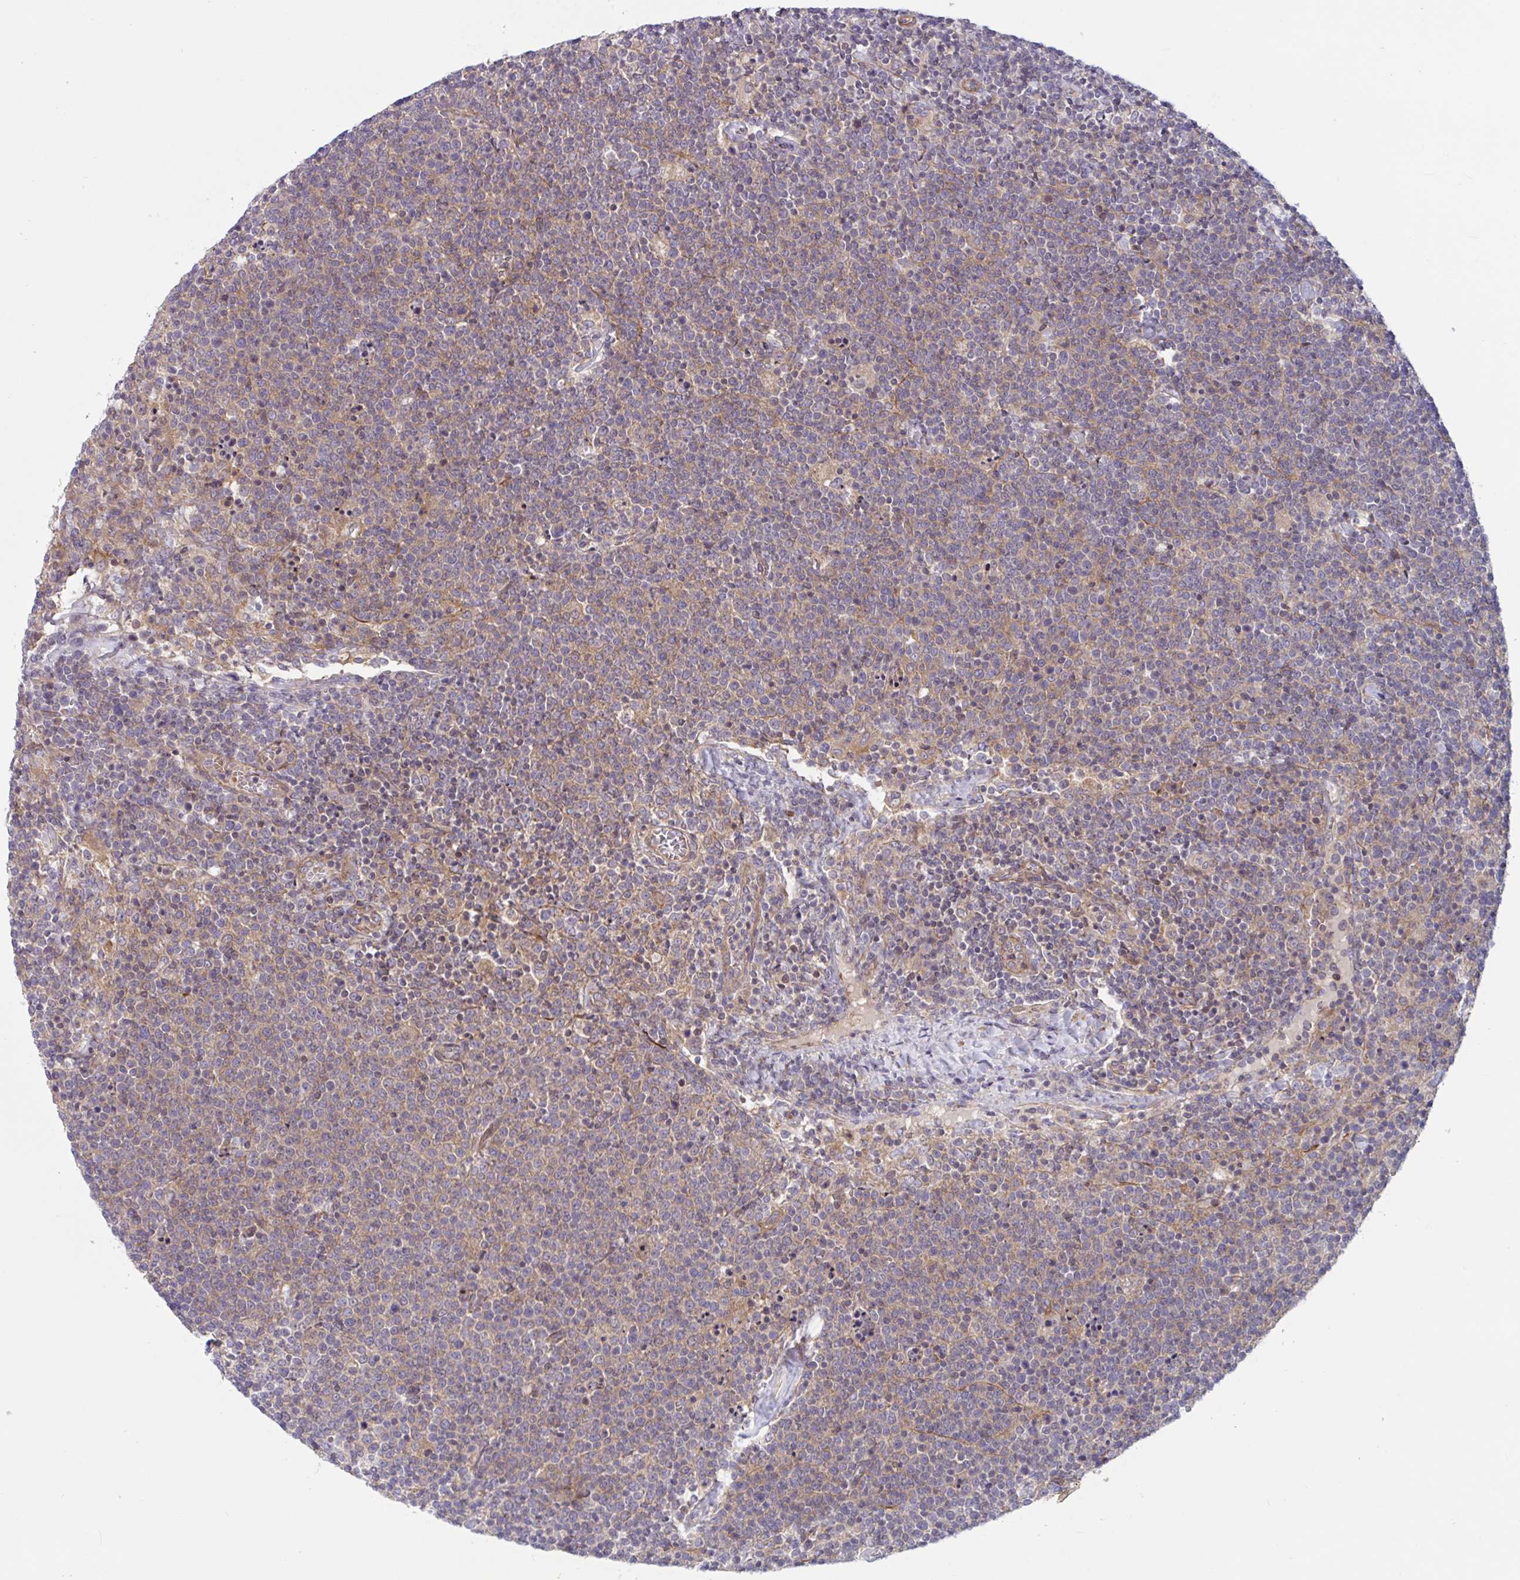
{"staining": {"intensity": "negative", "quantity": "none", "location": "none"}, "tissue": "lymphoma", "cell_type": "Tumor cells", "image_type": "cancer", "snomed": [{"axis": "morphology", "description": "Malignant lymphoma, non-Hodgkin's type, High grade"}, {"axis": "topography", "description": "Lymph node"}], "caption": "The micrograph demonstrates no staining of tumor cells in high-grade malignant lymphoma, non-Hodgkin's type. (Stains: DAB (3,3'-diaminobenzidine) IHC with hematoxylin counter stain, Microscopy: brightfield microscopy at high magnification).", "gene": "TANK", "patient": {"sex": "male", "age": 61}}